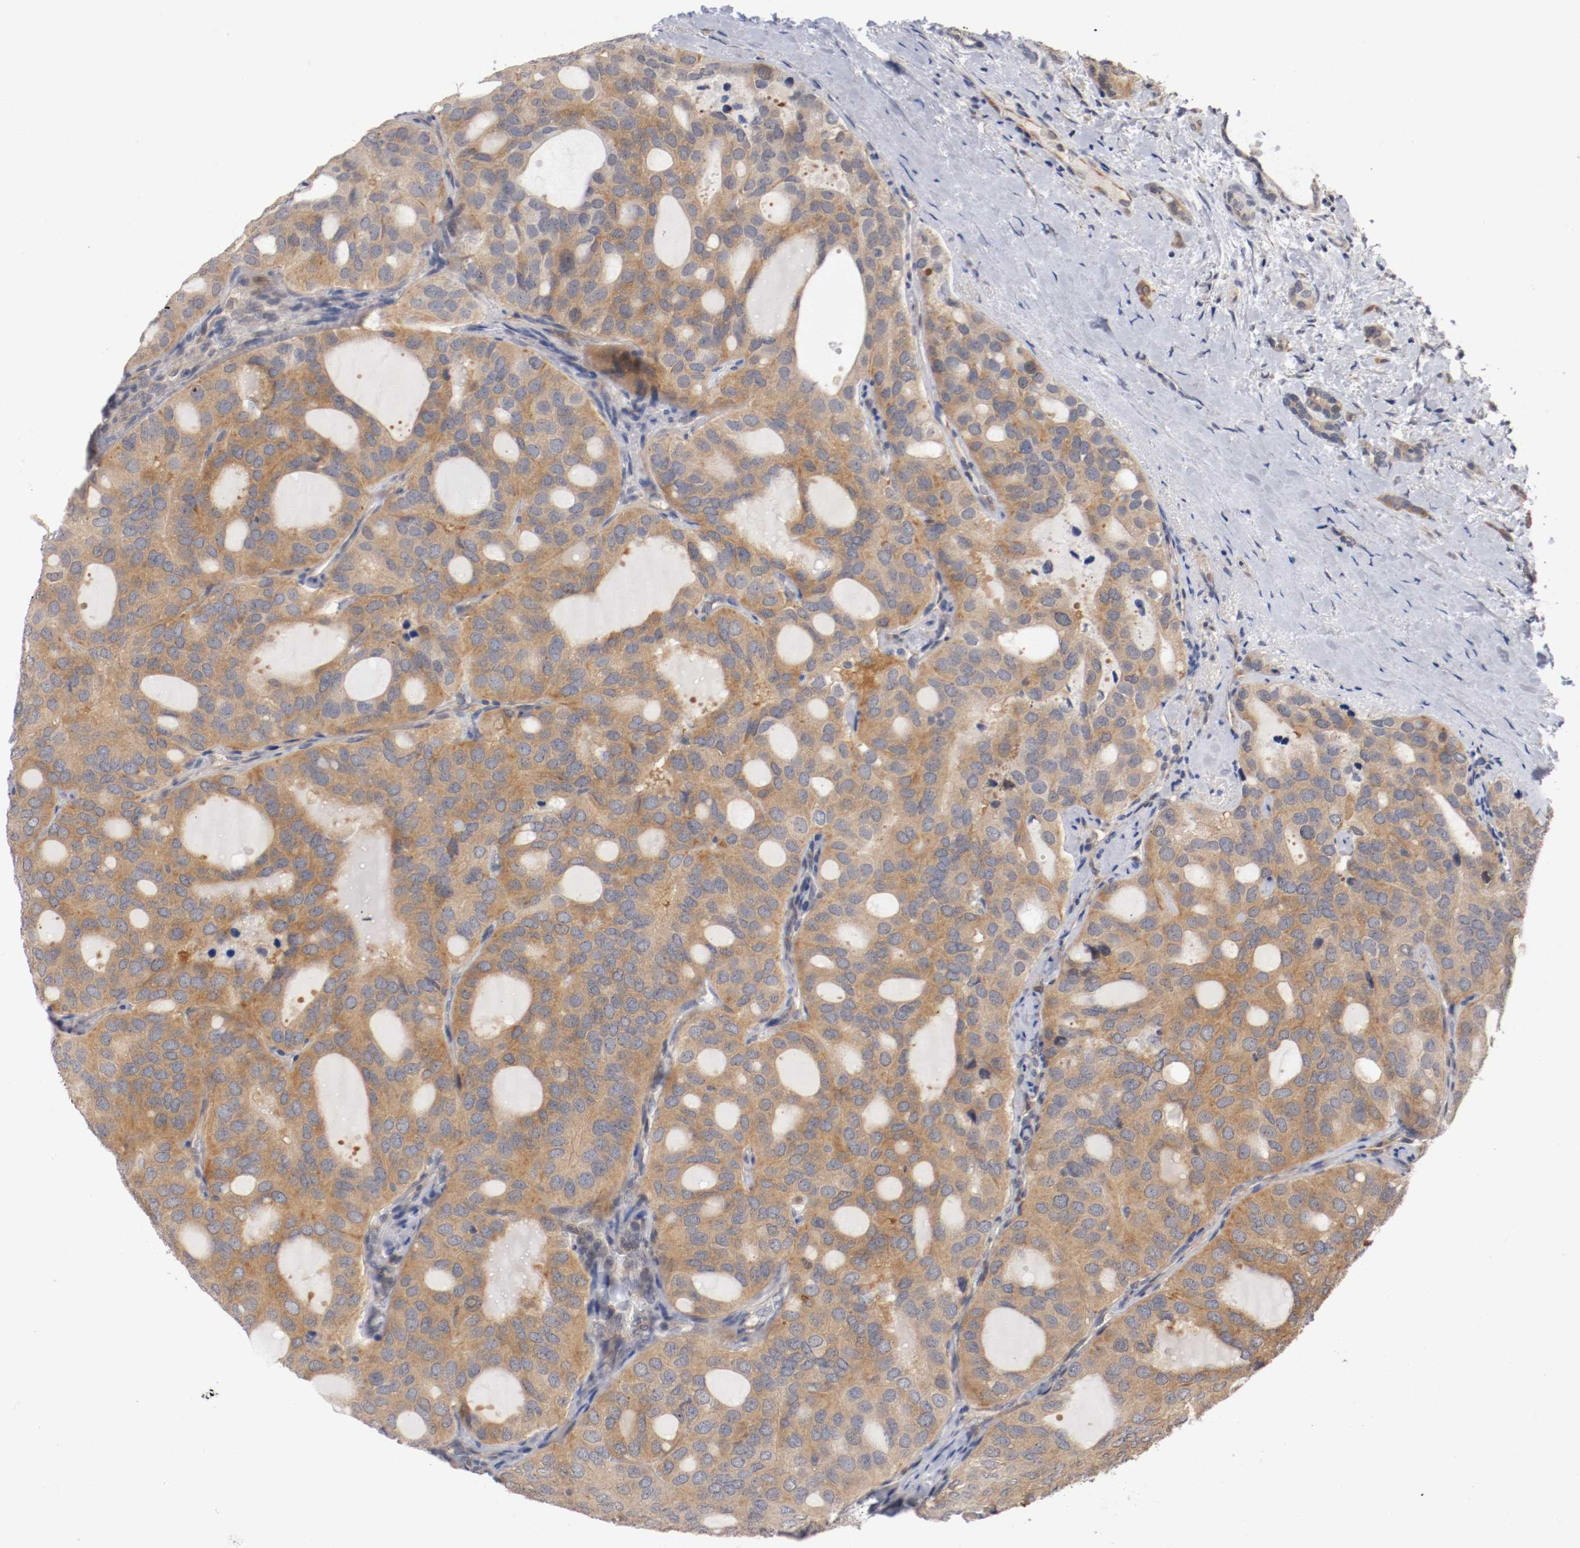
{"staining": {"intensity": "weak", "quantity": ">75%", "location": "cytoplasmic/membranous"}, "tissue": "thyroid cancer", "cell_type": "Tumor cells", "image_type": "cancer", "snomed": [{"axis": "morphology", "description": "Follicular adenoma carcinoma, NOS"}, {"axis": "topography", "description": "Thyroid gland"}], "caption": "Thyroid cancer (follicular adenoma carcinoma) stained for a protein reveals weak cytoplasmic/membranous positivity in tumor cells.", "gene": "RBM23", "patient": {"sex": "male", "age": 75}}